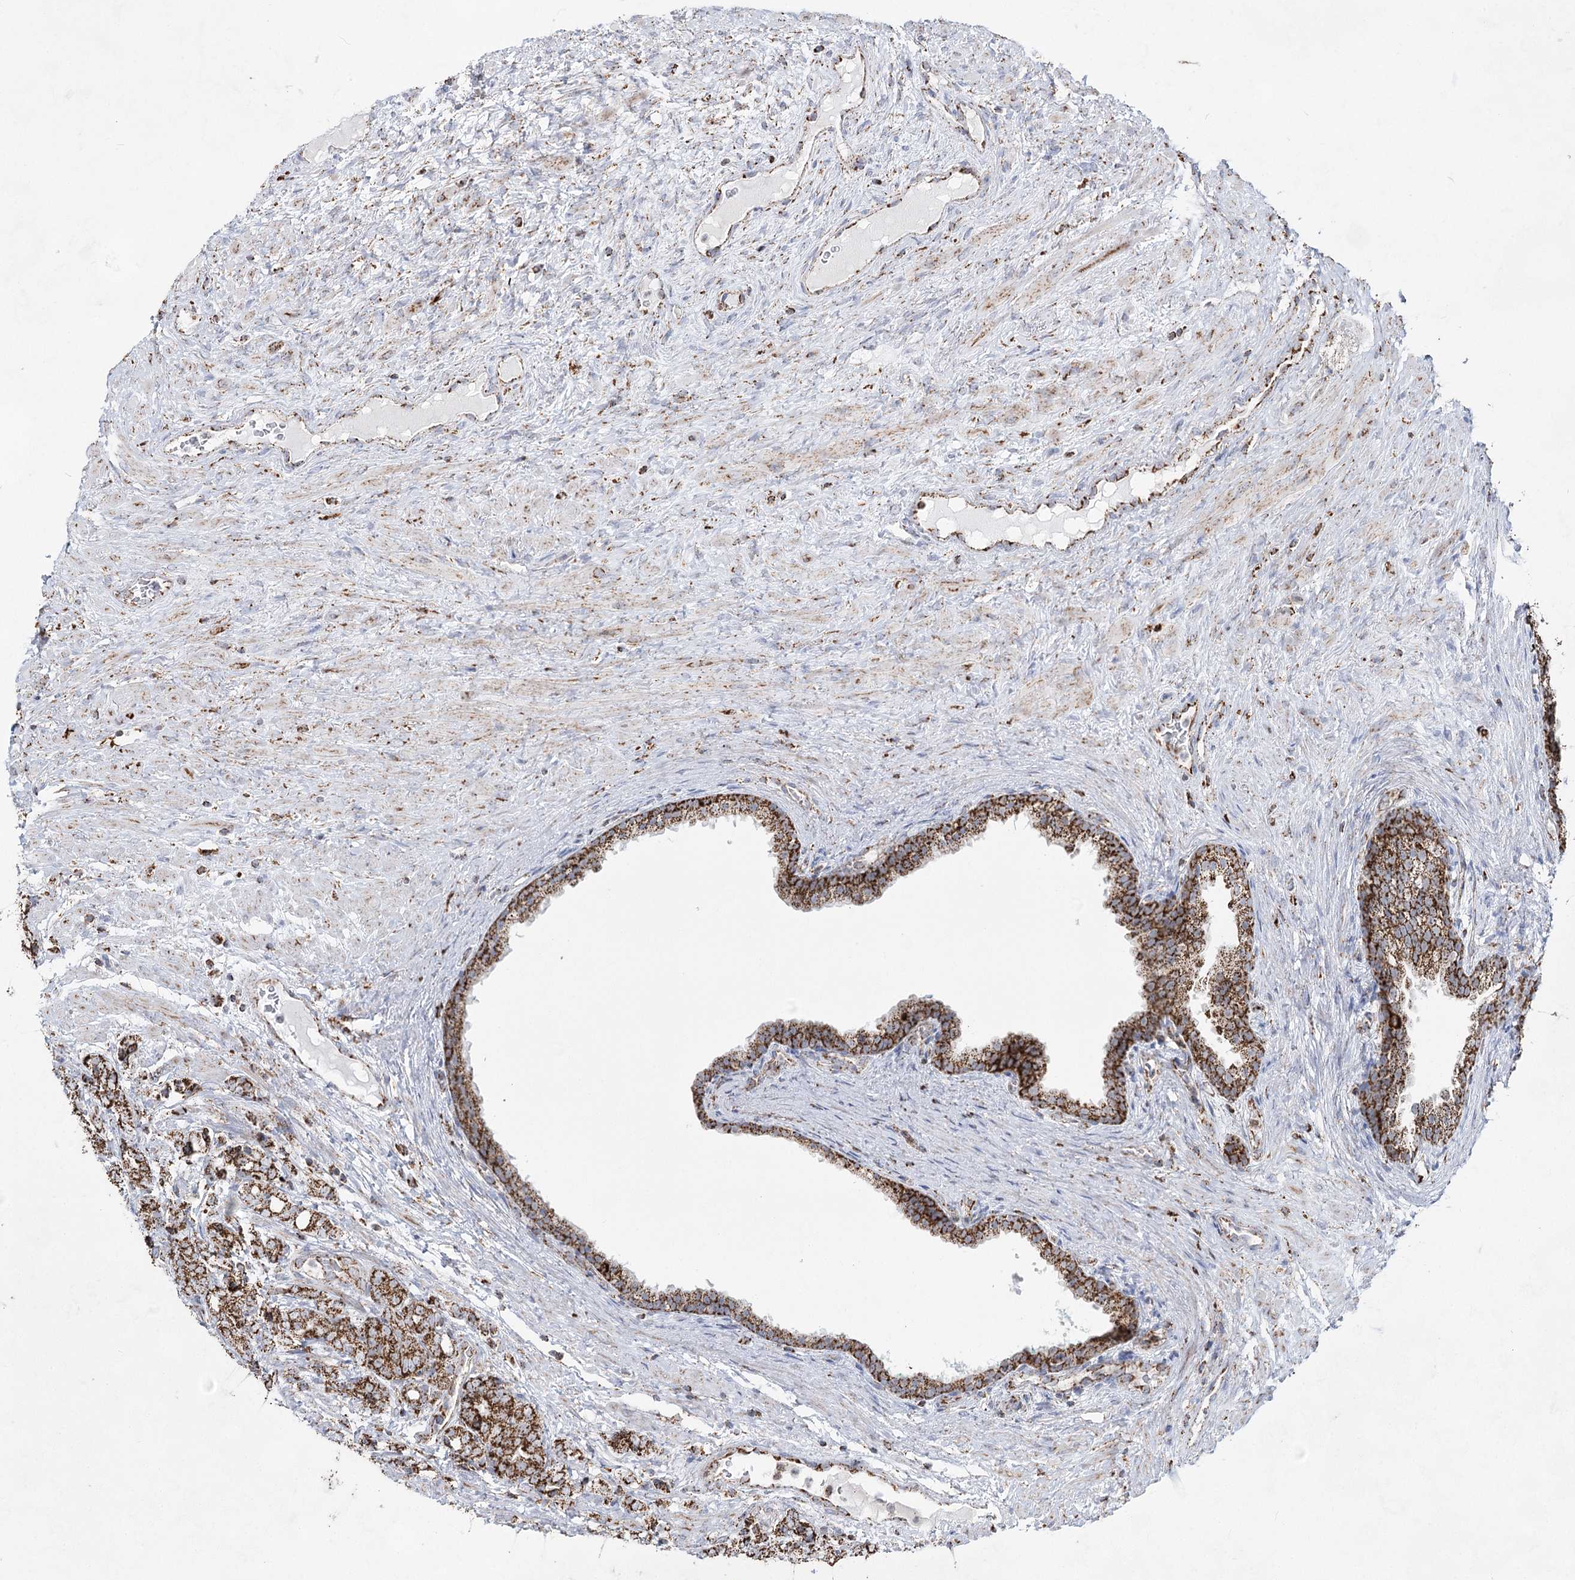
{"staining": {"intensity": "moderate", "quantity": ">75%", "location": "cytoplasmic/membranous"}, "tissue": "prostate cancer", "cell_type": "Tumor cells", "image_type": "cancer", "snomed": [{"axis": "morphology", "description": "Adenocarcinoma, High grade"}, {"axis": "topography", "description": "Prostate"}], "caption": "The photomicrograph exhibits immunohistochemical staining of prostate high-grade adenocarcinoma. There is moderate cytoplasmic/membranous staining is identified in approximately >75% of tumor cells.", "gene": "CWF19L1", "patient": {"sex": "male", "age": 57}}